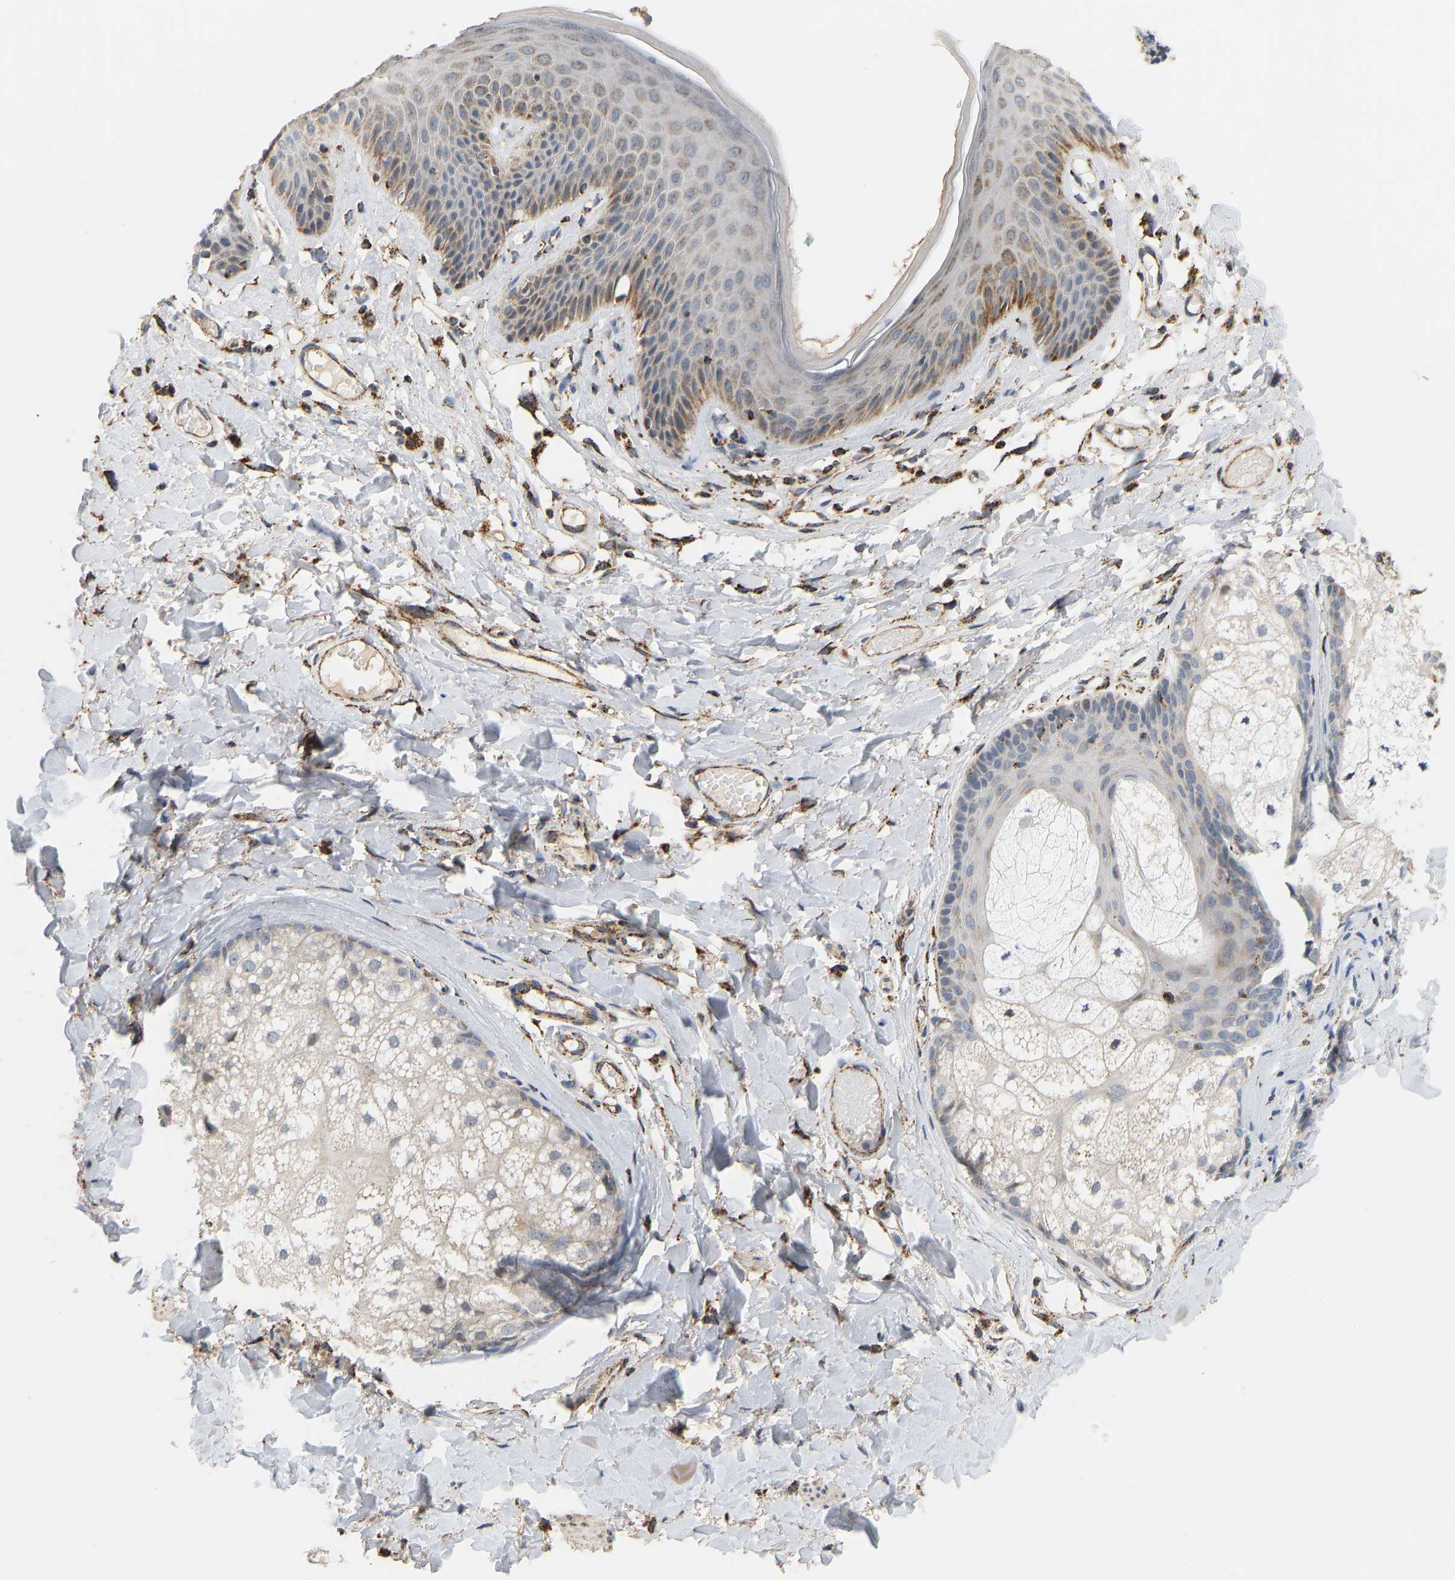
{"staining": {"intensity": "moderate", "quantity": ">75%", "location": "cytoplasmic/membranous"}, "tissue": "skin", "cell_type": "Epidermal cells", "image_type": "normal", "snomed": [{"axis": "morphology", "description": "Normal tissue, NOS"}, {"axis": "topography", "description": "Vulva"}], "caption": "Protein expression analysis of benign human skin reveals moderate cytoplasmic/membranous positivity in about >75% of epidermal cells. (brown staining indicates protein expression, while blue staining denotes nuclei).", "gene": "GPSM2", "patient": {"sex": "female", "age": 73}}